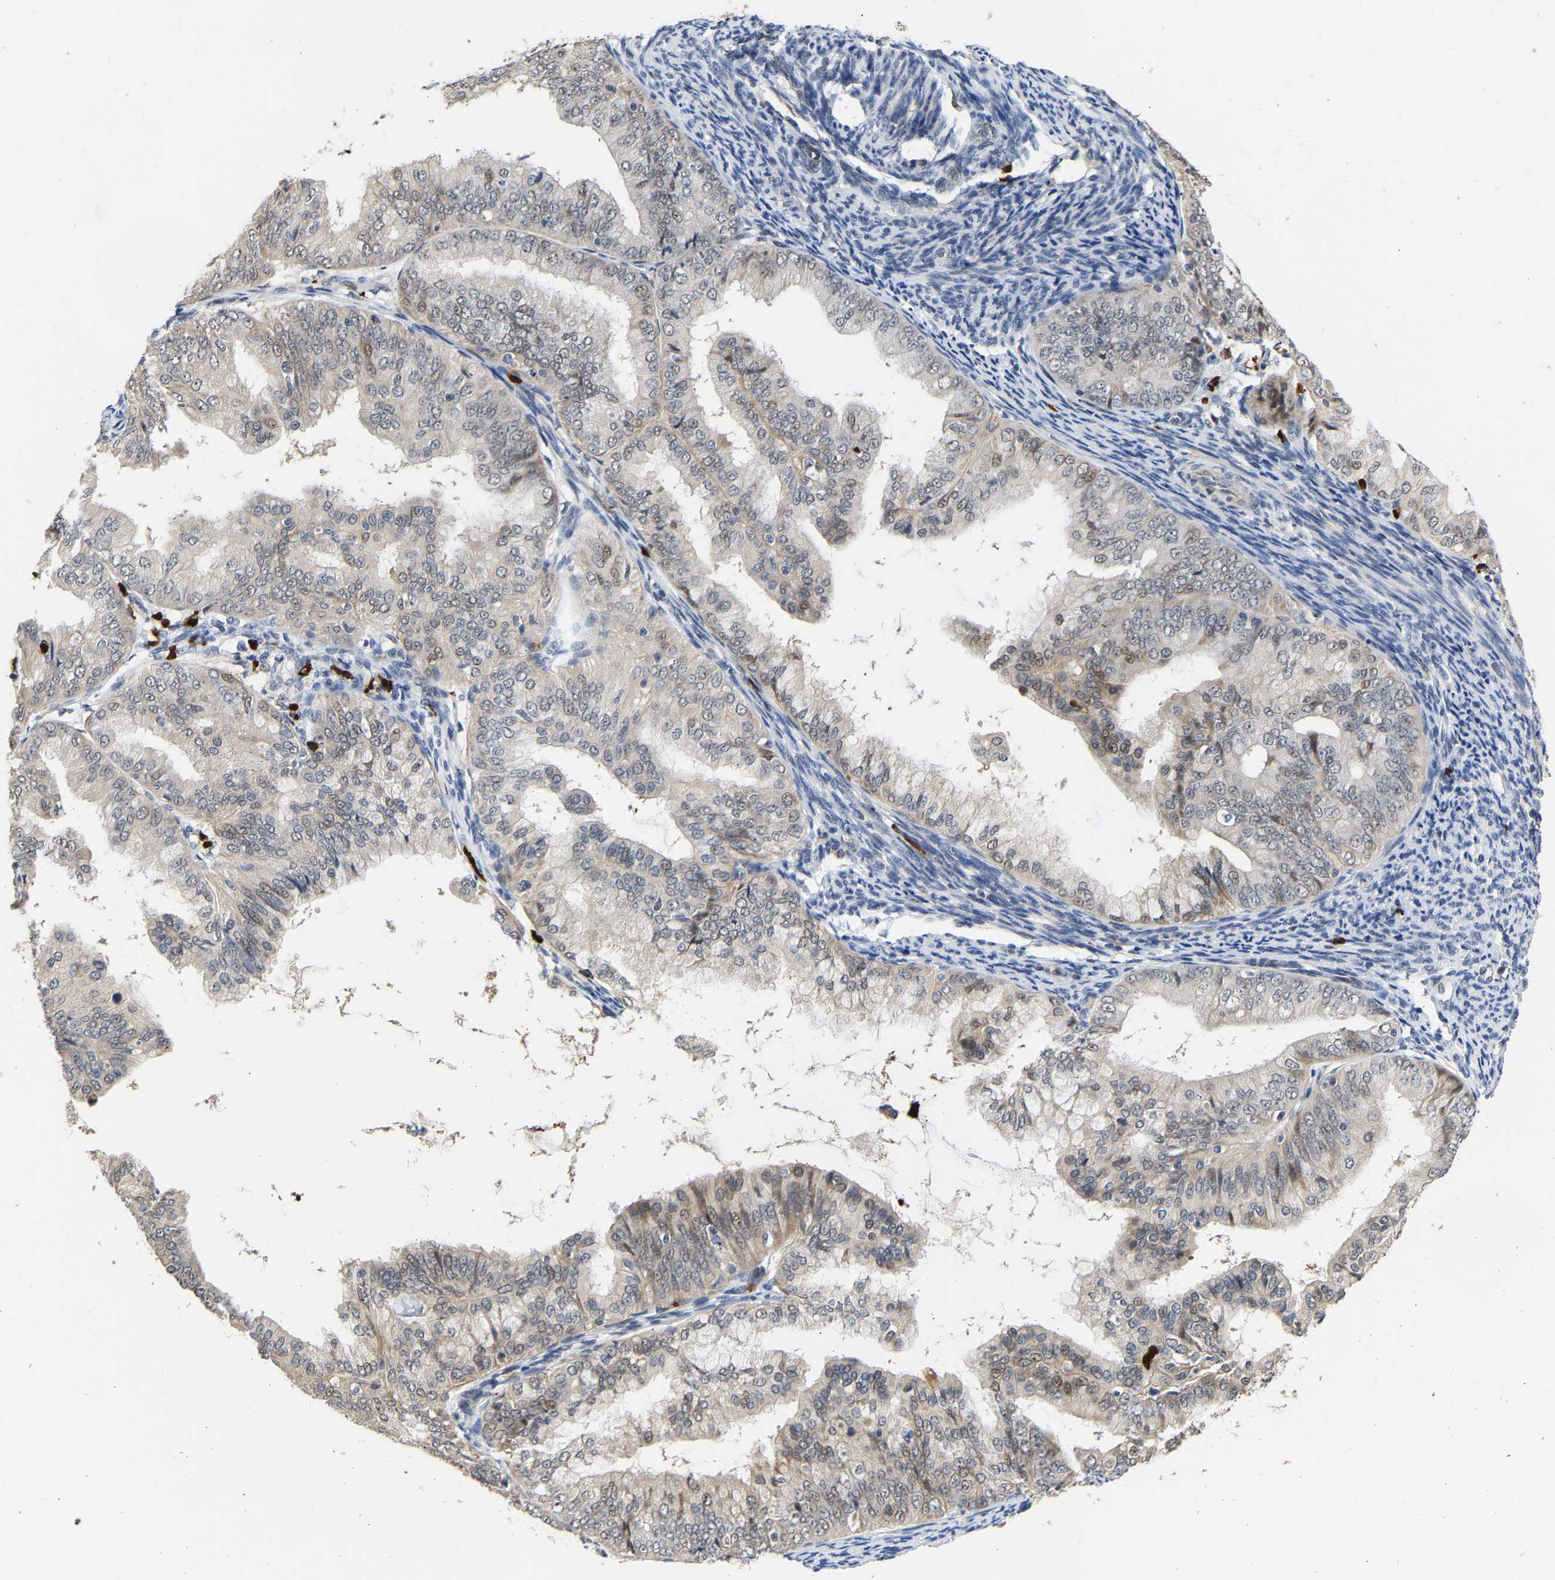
{"staining": {"intensity": "moderate", "quantity": "25%-75%", "location": "cytoplasmic/membranous,nuclear"}, "tissue": "endometrial cancer", "cell_type": "Tumor cells", "image_type": "cancer", "snomed": [{"axis": "morphology", "description": "Adenocarcinoma, NOS"}, {"axis": "topography", "description": "Endometrium"}], "caption": "This histopathology image displays endometrial adenocarcinoma stained with immunohistochemistry (IHC) to label a protein in brown. The cytoplasmic/membranous and nuclear of tumor cells show moderate positivity for the protein. Nuclei are counter-stained blue.", "gene": "TDRD7", "patient": {"sex": "female", "age": 63}}